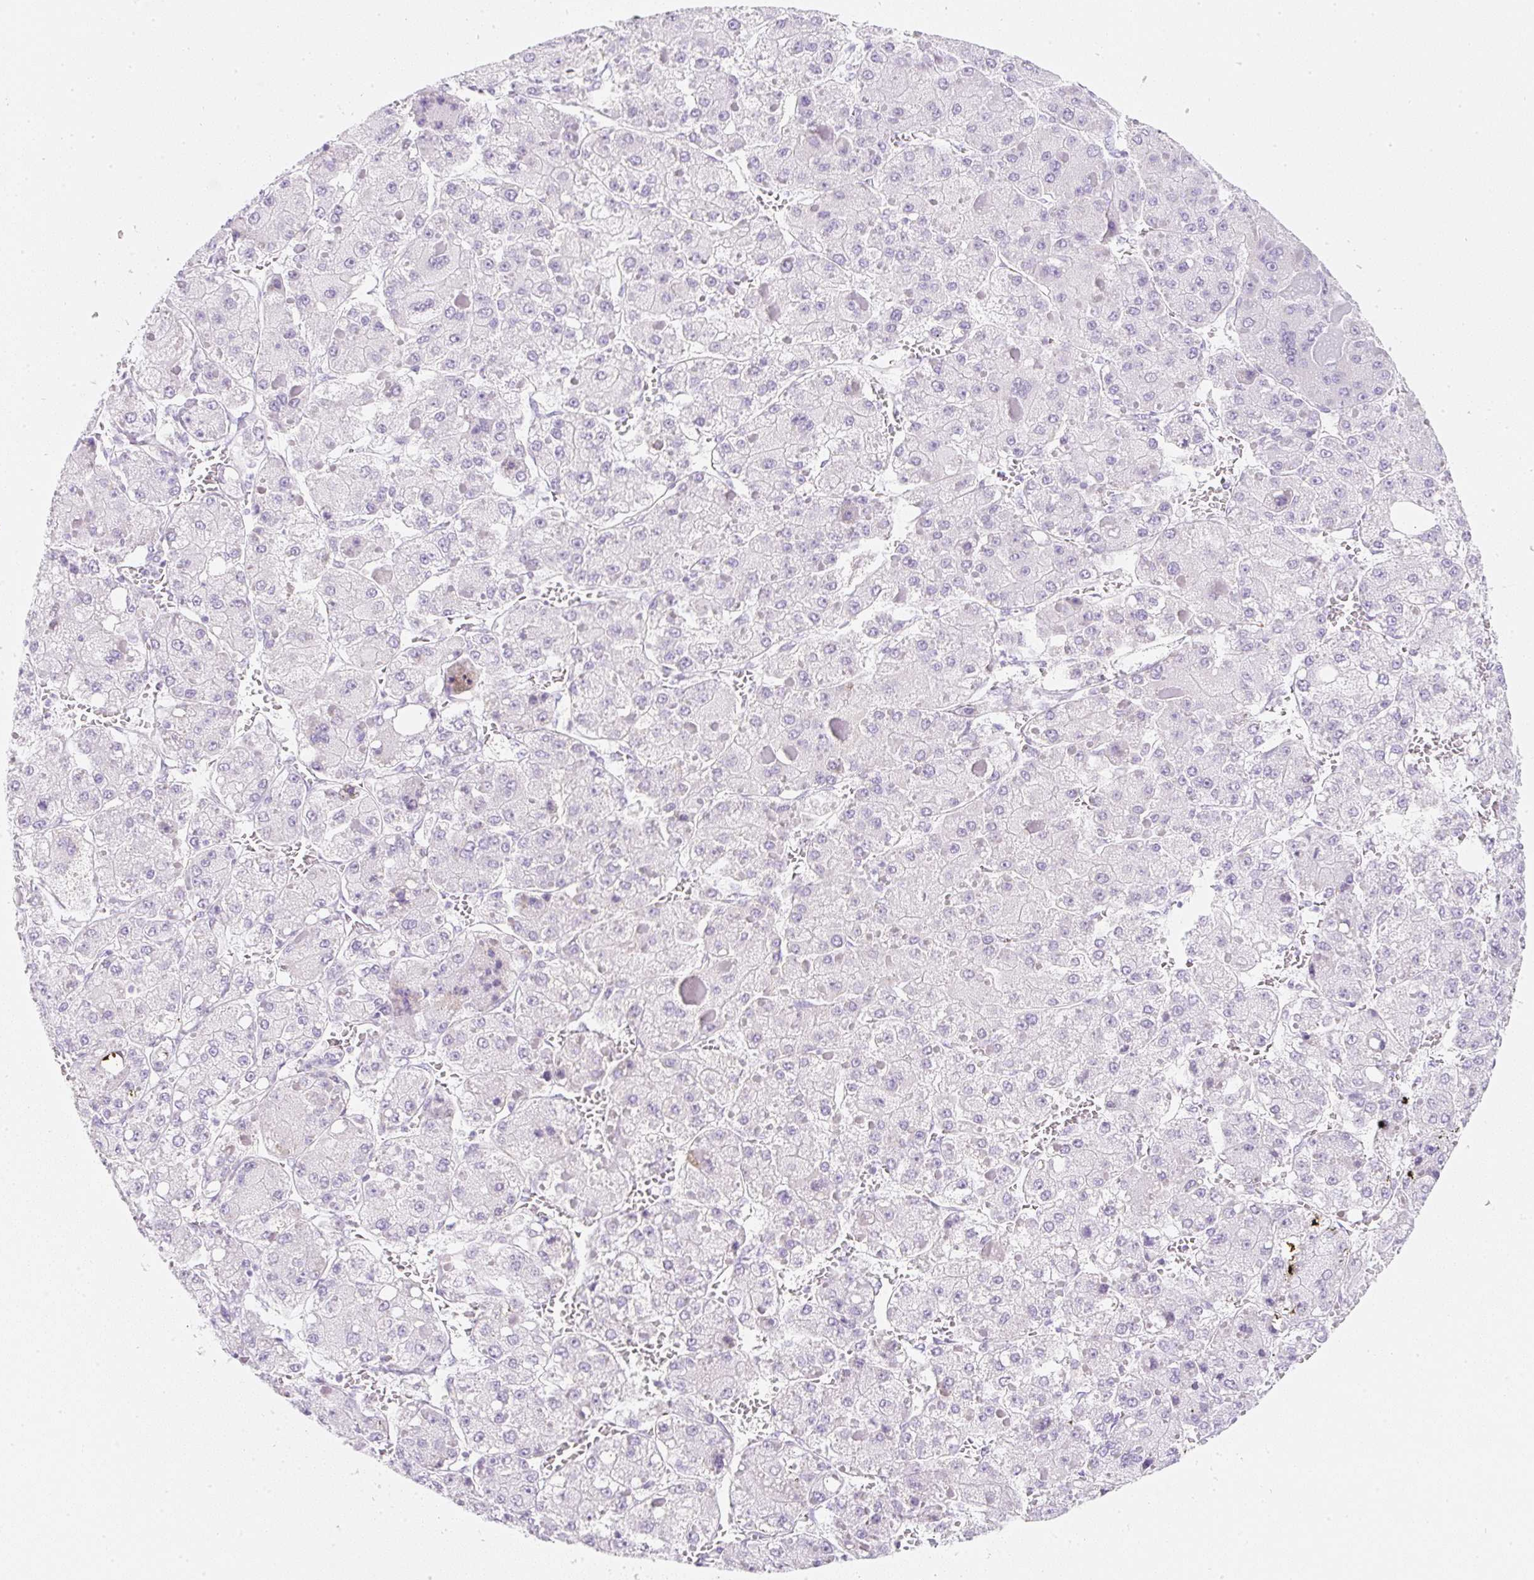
{"staining": {"intensity": "negative", "quantity": "none", "location": "none"}, "tissue": "liver cancer", "cell_type": "Tumor cells", "image_type": "cancer", "snomed": [{"axis": "morphology", "description": "Carcinoma, Hepatocellular, NOS"}, {"axis": "topography", "description": "Liver"}], "caption": "The micrograph displays no staining of tumor cells in liver cancer.", "gene": "ZNF689", "patient": {"sex": "female", "age": 73}}